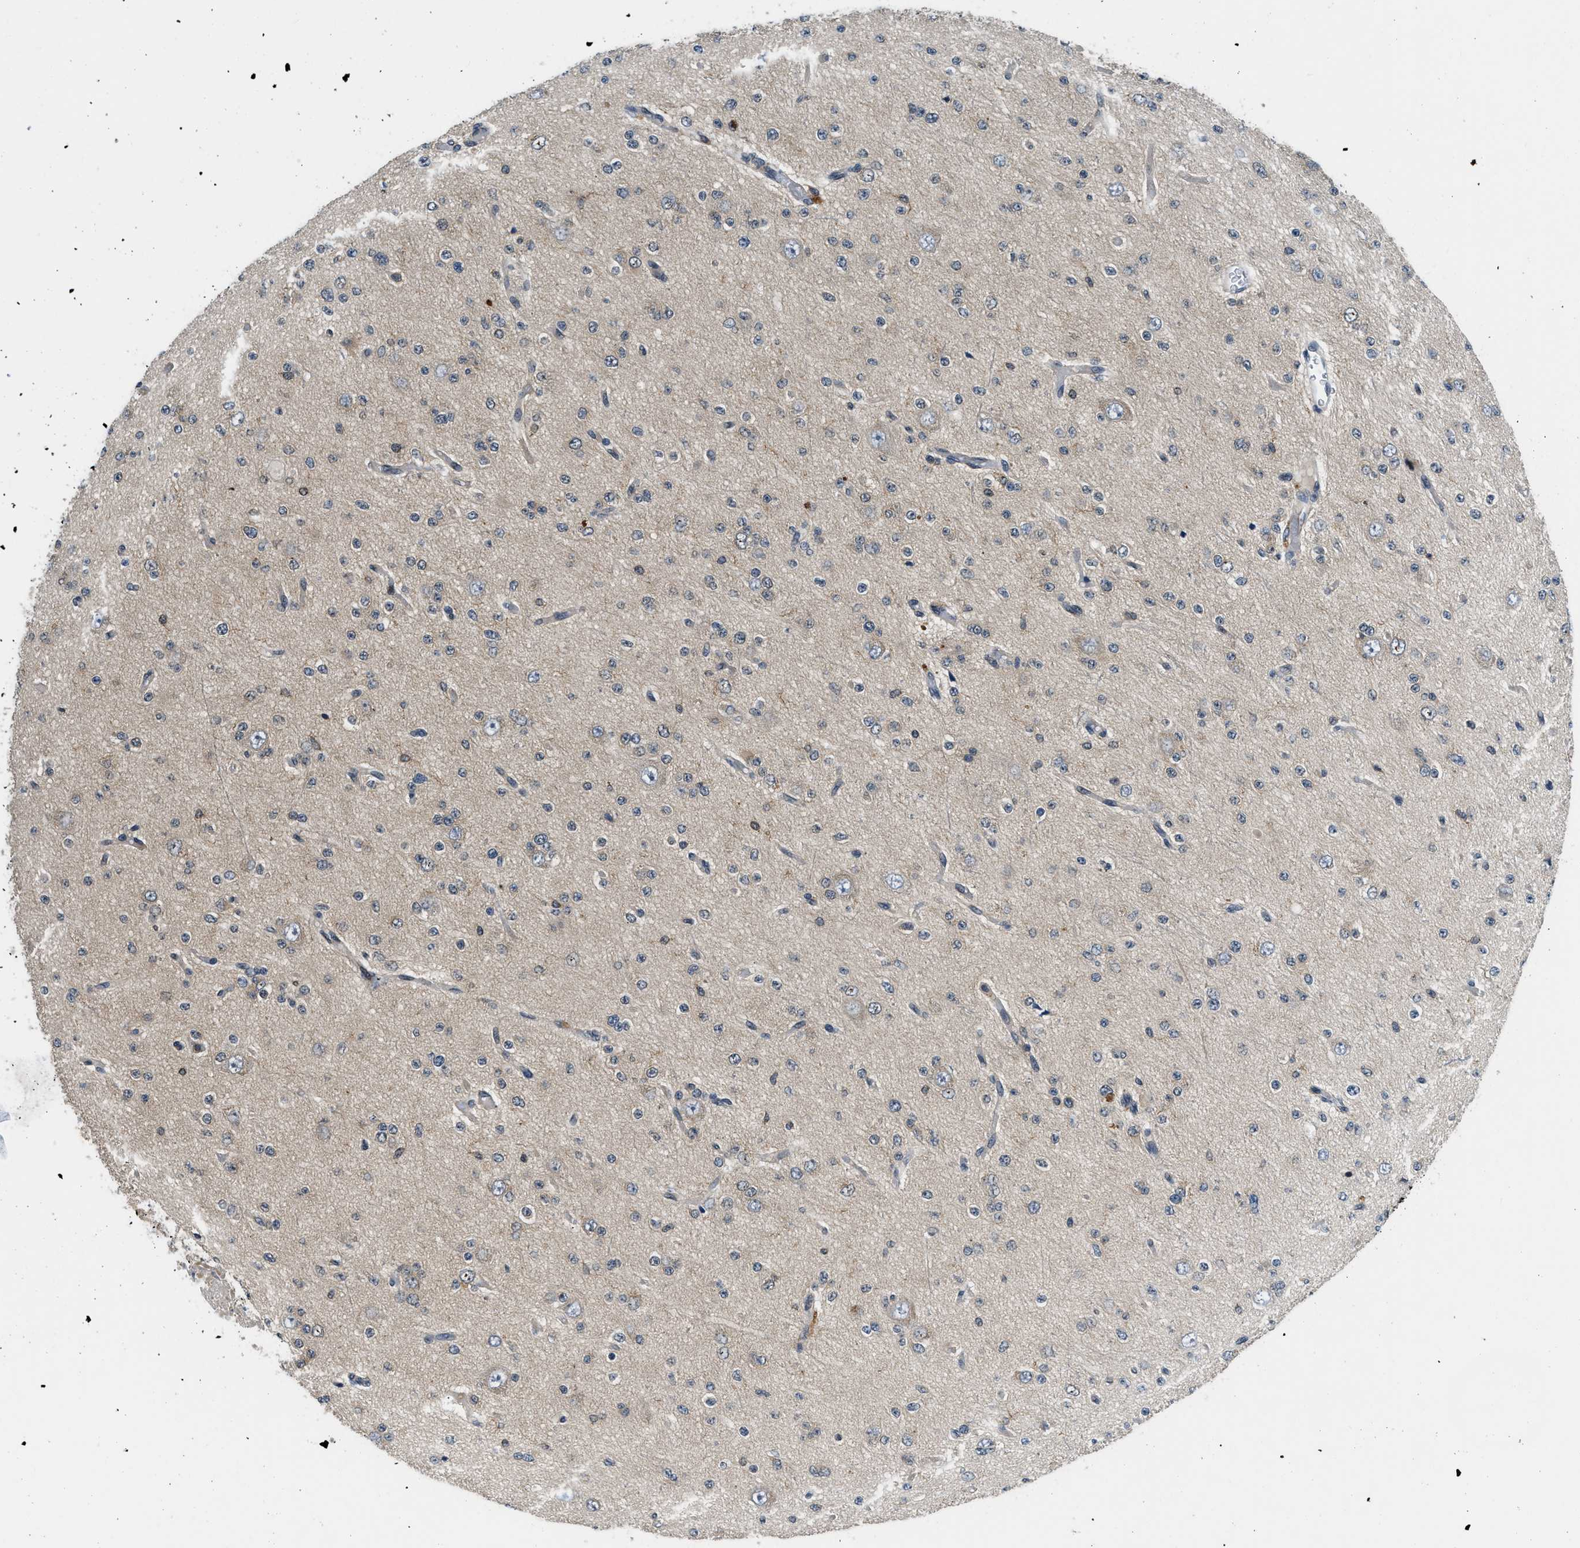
{"staining": {"intensity": "moderate", "quantity": "<25%", "location": "nuclear"}, "tissue": "glioma", "cell_type": "Tumor cells", "image_type": "cancer", "snomed": [{"axis": "morphology", "description": "Glioma, malignant, Low grade"}, {"axis": "topography", "description": "Brain"}], "caption": "Protein analysis of malignant low-grade glioma tissue displays moderate nuclear expression in approximately <25% of tumor cells.", "gene": "MTMR1", "patient": {"sex": "male", "age": 38}}